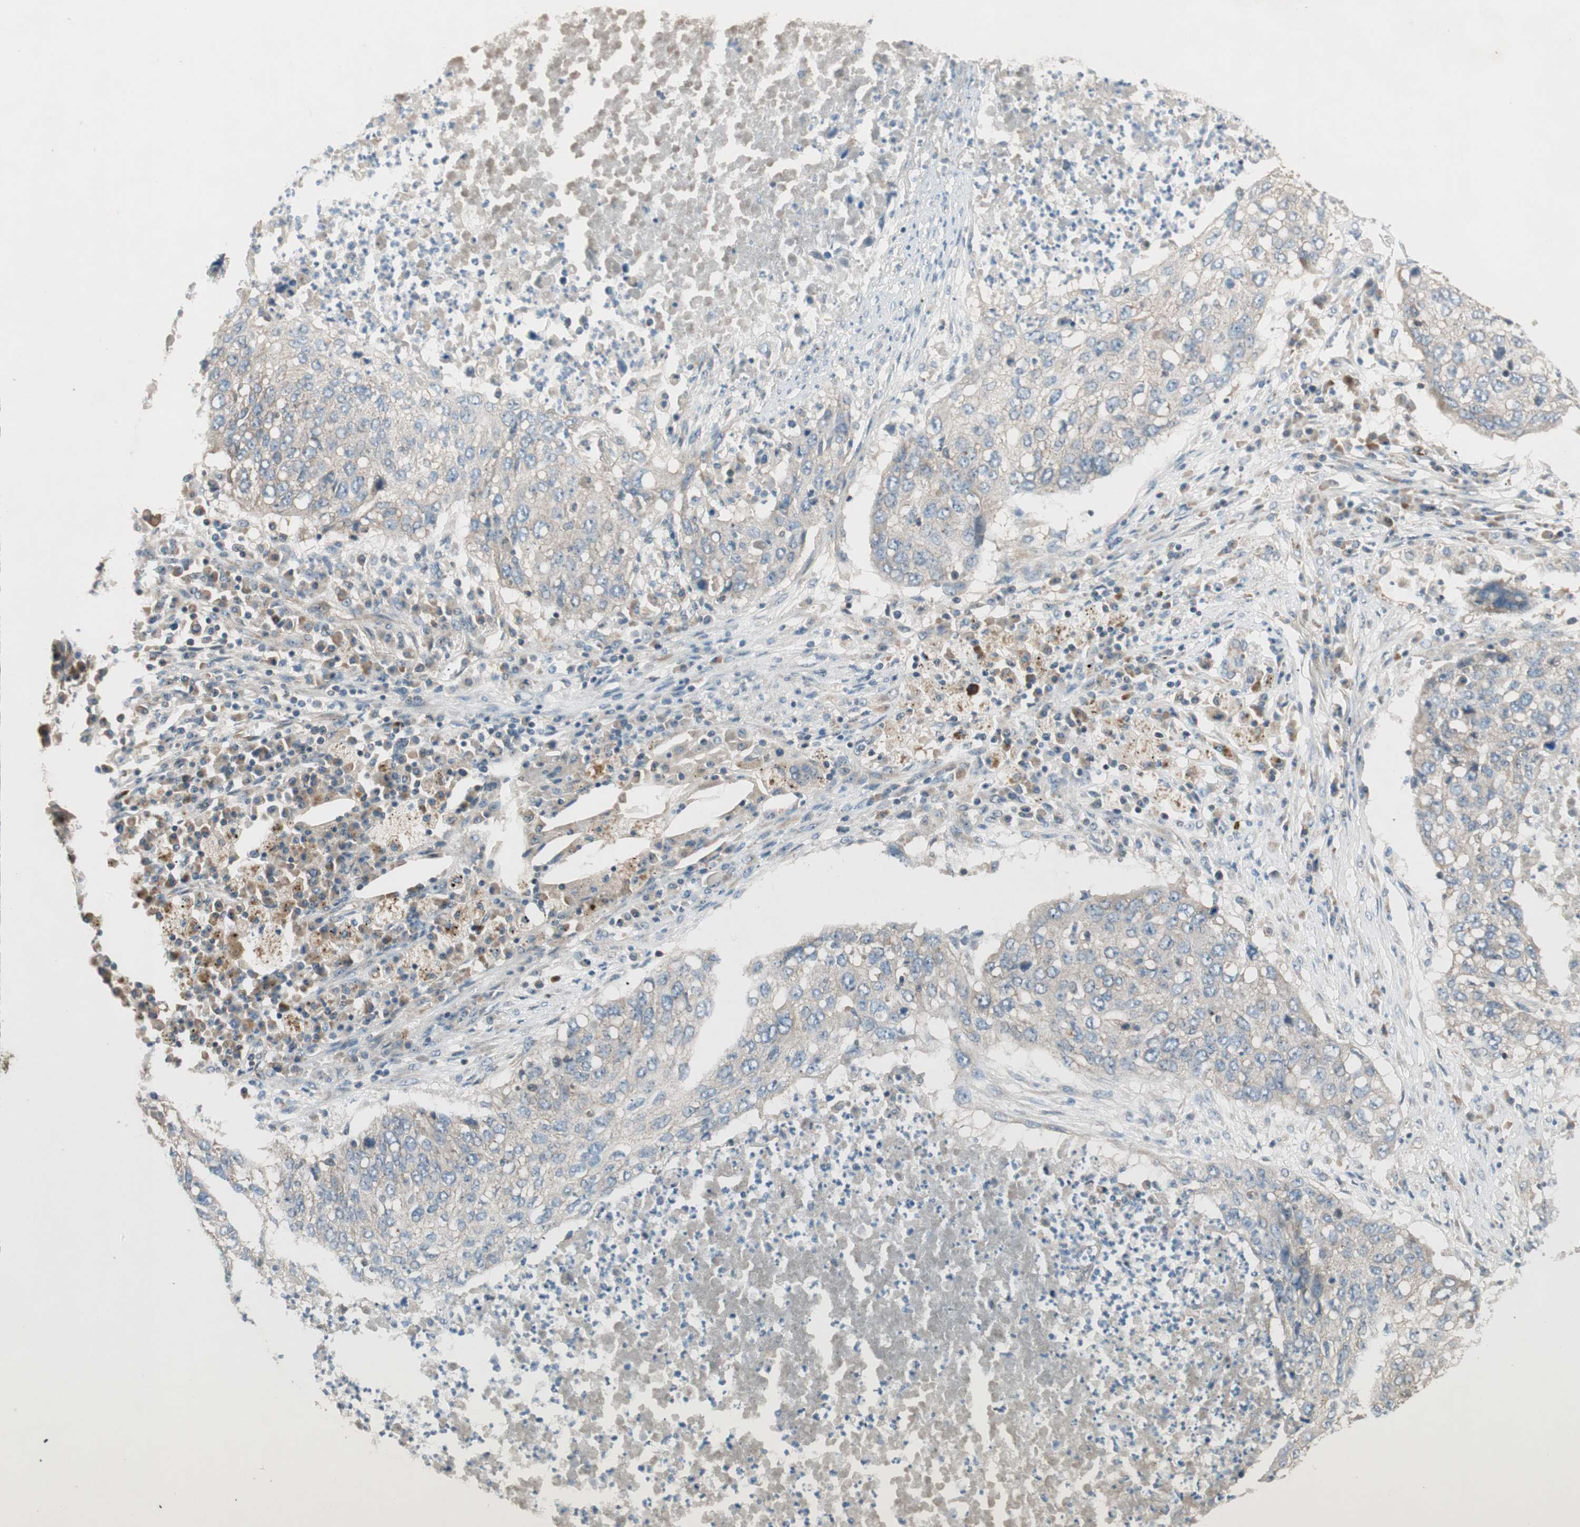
{"staining": {"intensity": "weak", "quantity": "25%-75%", "location": "cytoplasmic/membranous"}, "tissue": "lung cancer", "cell_type": "Tumor cells", "image_type": "cancer", "snomed": [{"axis": "morphology", "description": "Squamous cell carcinoma, NOS"}, {"axis": "topography", "description": "Lung"}], "caption": "A high-resolution photomicrograph shows IHC staining of squamous cell carcinoma (lung), which reveals weak cytoplasmic/membranous staining in approximately 25%-75% of tumor cells.", "gene": "CC2D1A", "patient": {"sex": "female", "age": 63}}